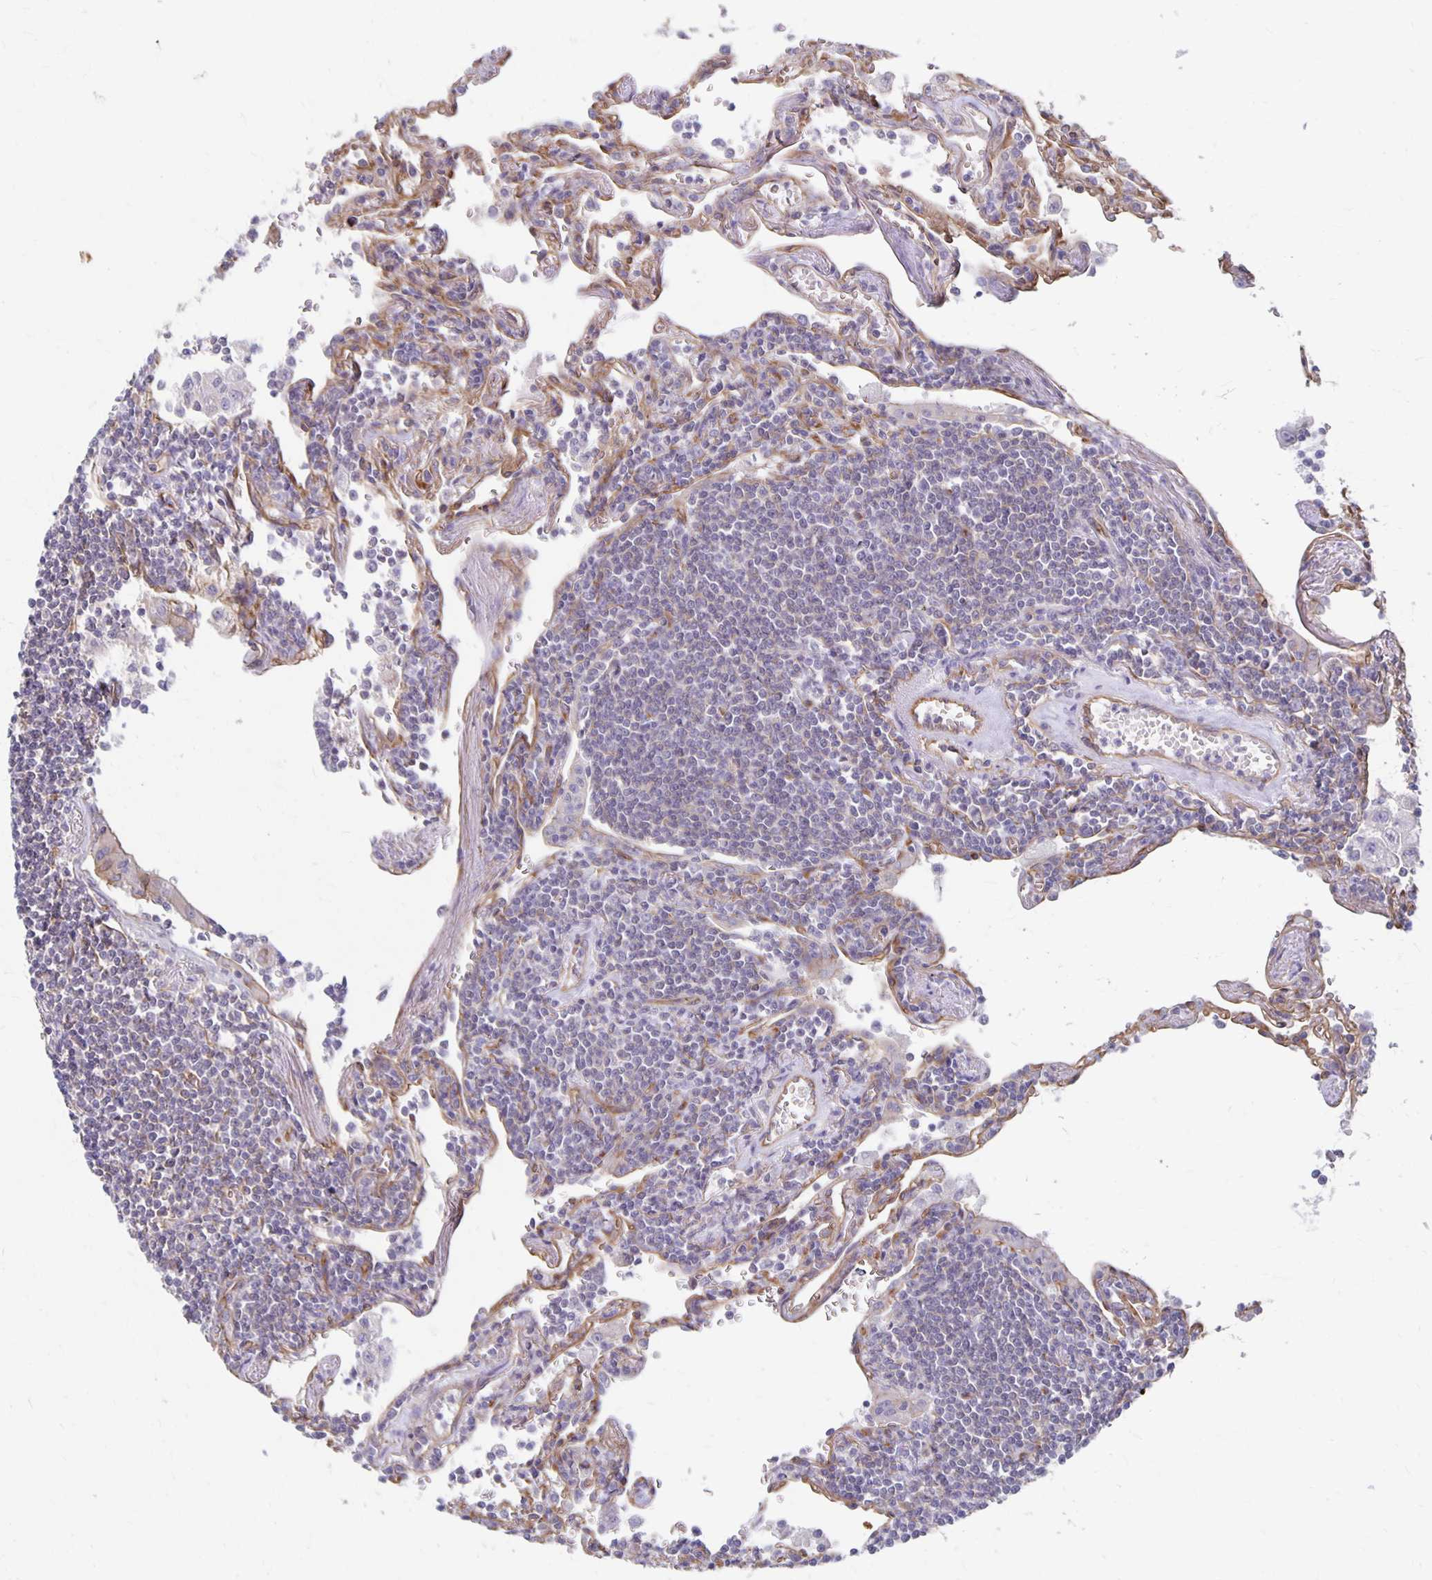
{"staining": {"intensity": "negative", "quantity": "none", "location": "none"}, "tissue": "lymphoma", "cell_type": "Tumor cells", "image_type": "cancer", "snomed": [{"axis": "morphology", "description": "Malignant lymphoma, non-Hodgkin's type, Low grade"}, {"axis": "topography", "description": "Lung"}], "caption": "A micrograph of human malignant lymphoma, non-Hodgkin's type (low-grade) is negative for staining in tumor cells.", "gene": "PPP1R3E", "patient": {"sex": "female", "age": 71}}